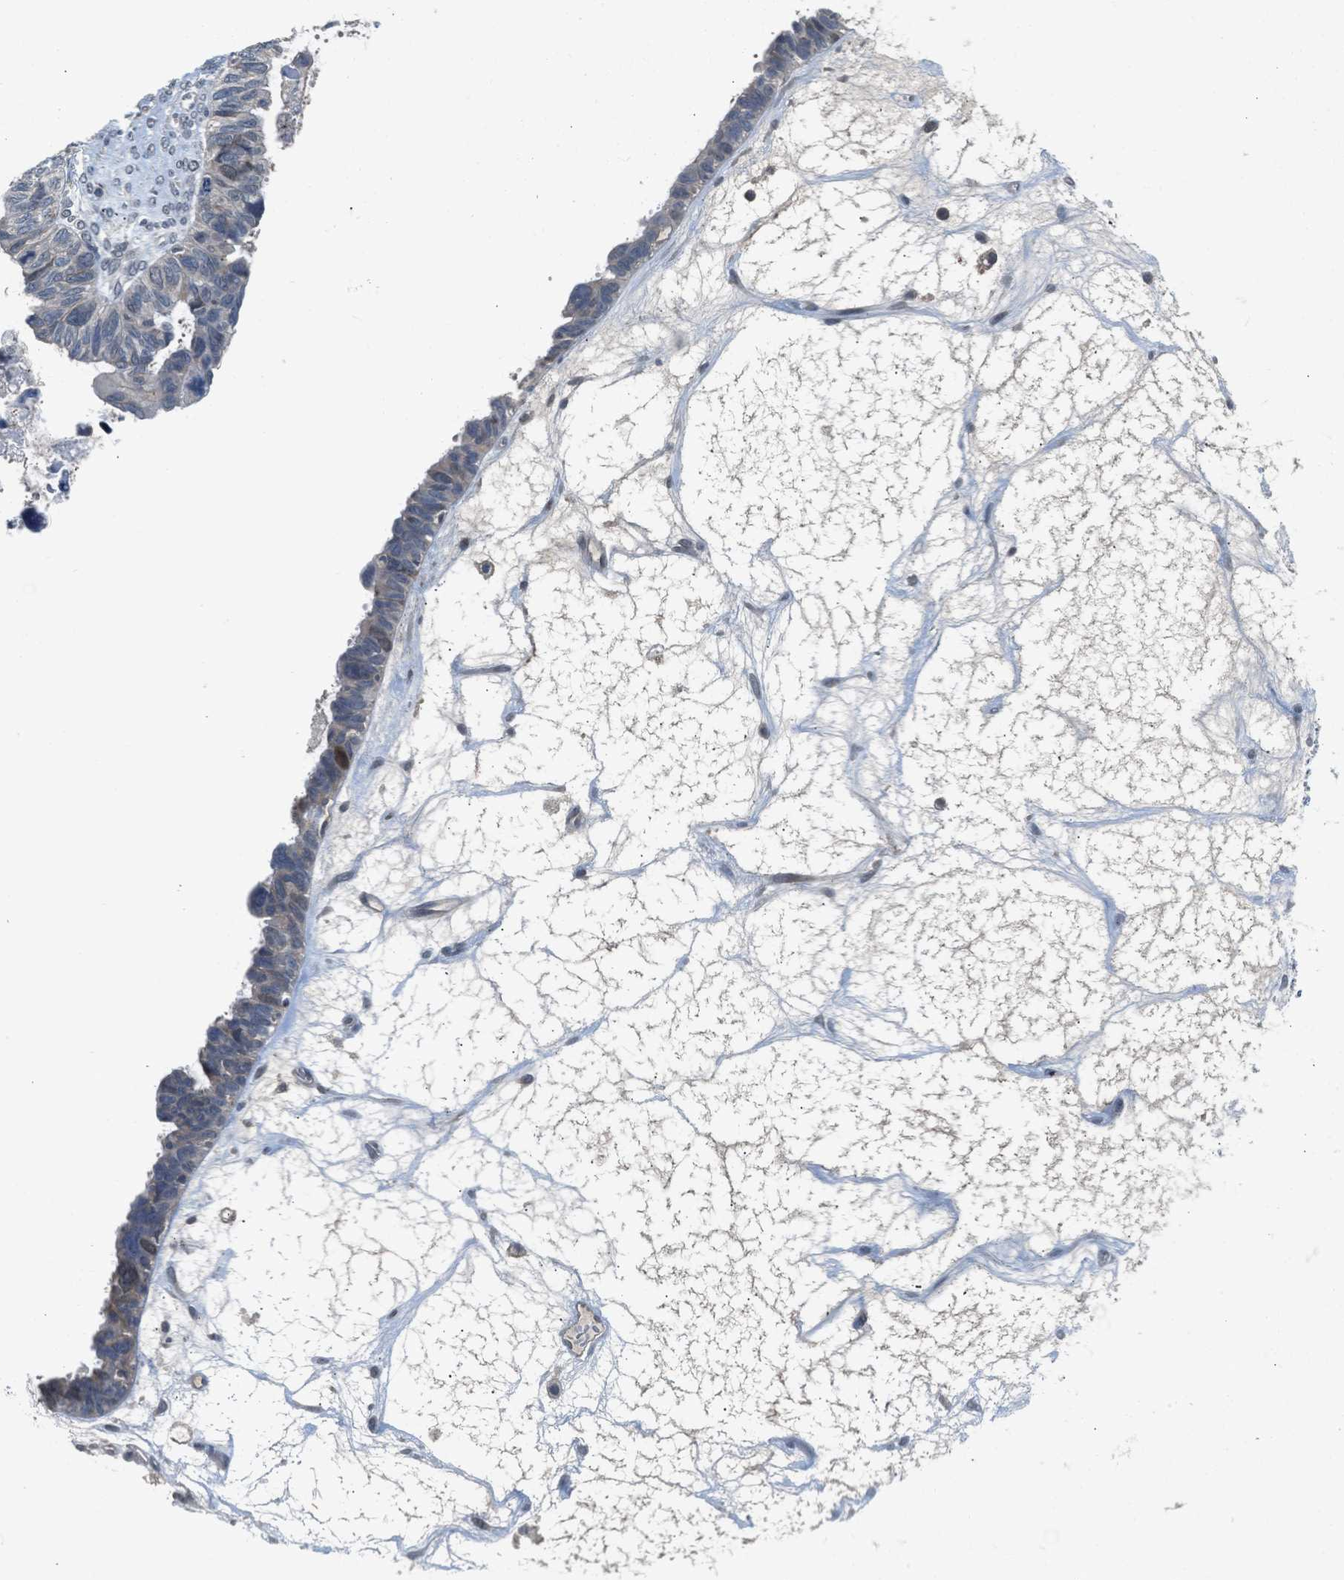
{"staining": {"intensity": "negative", "quantity": "none", "location": "none"}, "tissue": "ovarian cancer", "cell_type": "Tumor cells", "image_type": "cancer", "snomed": [{"axis": "morphology", "description": "Cystadenocarcinoma, serous, NOS"}, {"axis": "topography", "description": "Ovary"}], "caption": "Immunohistochemical staining of ovarian cancer (serous cystadenocarcinoma) reveals no significant positivity in tumor cells.", "gene": "TTBK2", "patient": {"sex": "female", "age": 79}}